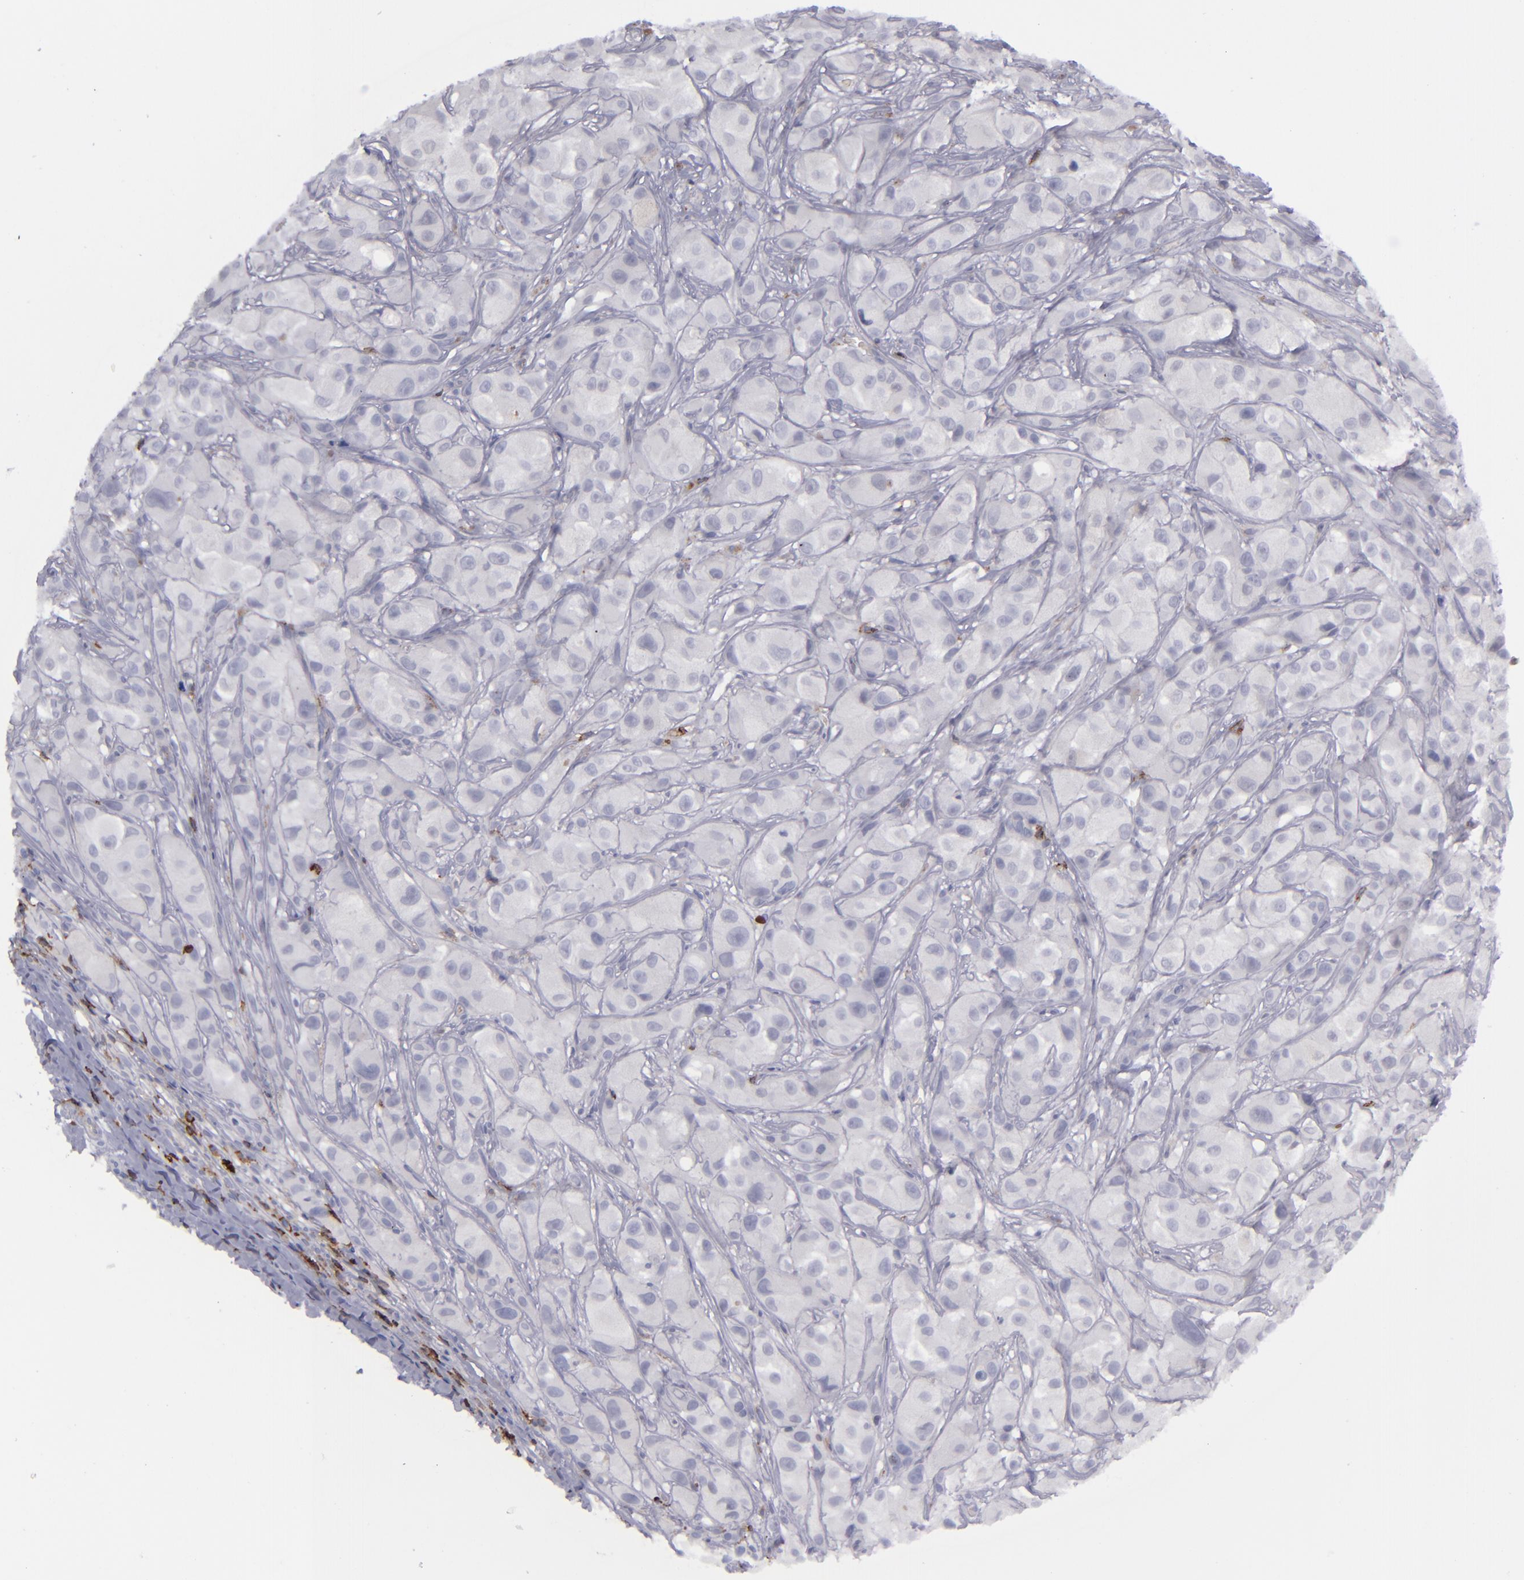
{"staining": {"intensity": "negative", "quantity": "none", "location": "none"}, "tissue": "melanoma", "cell_type": "Tumor cells", "image_type": "cancer", "snomed": [{"axis": "morphology", "description": "Malignant melanoma, NOS"}, {"axis": "topography", "description": "Skin"}], "caption": "Malignant melanoma stained for a protein using immunohistochemistry (IHC) reveals no staining tumor cells.", "gene": "CD27", "patient": {"sex": "male", "age": 56}}